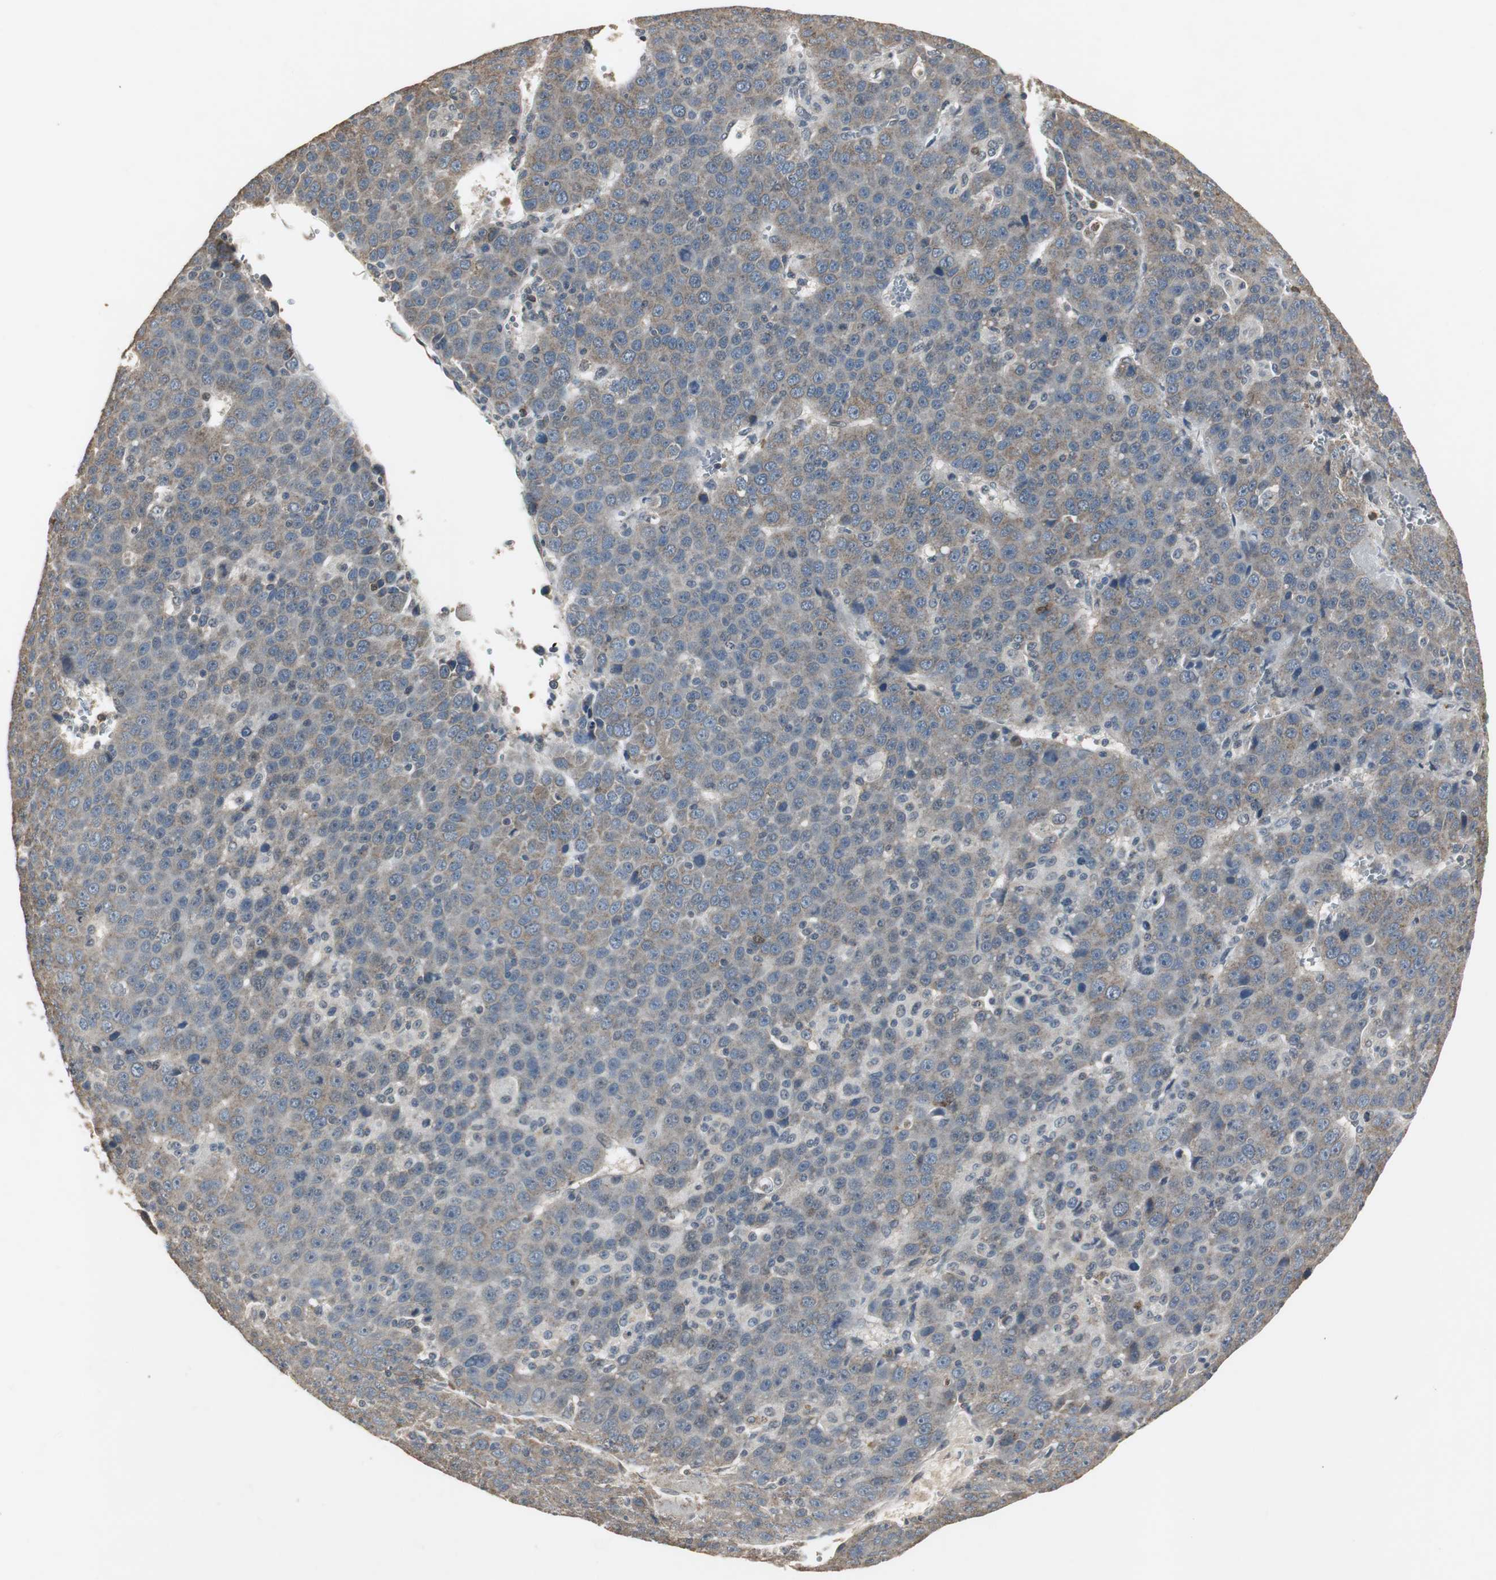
{"staining": {"intensity": "weak", "quantity": "25%-75%", "location": "cytoplasmic/membranous"}, "tissue": "liver cancer", "cell_type": "Tumor cells", "image_type": "cancer", "snomed": [{"axis": "morphology", "description": "Carcinoma, Hepatocellular, NOS"}, {"axis": "topography", "description": "Liver"}], "caption": "Tumor cells demonstrate low levels of weak cytoplasmic/membranous expression in about 25%-75% of cells in human hepatocellular carcinoma (liver).", "gene": "JTB", "patient": {"sex": "female", "age": 53}}